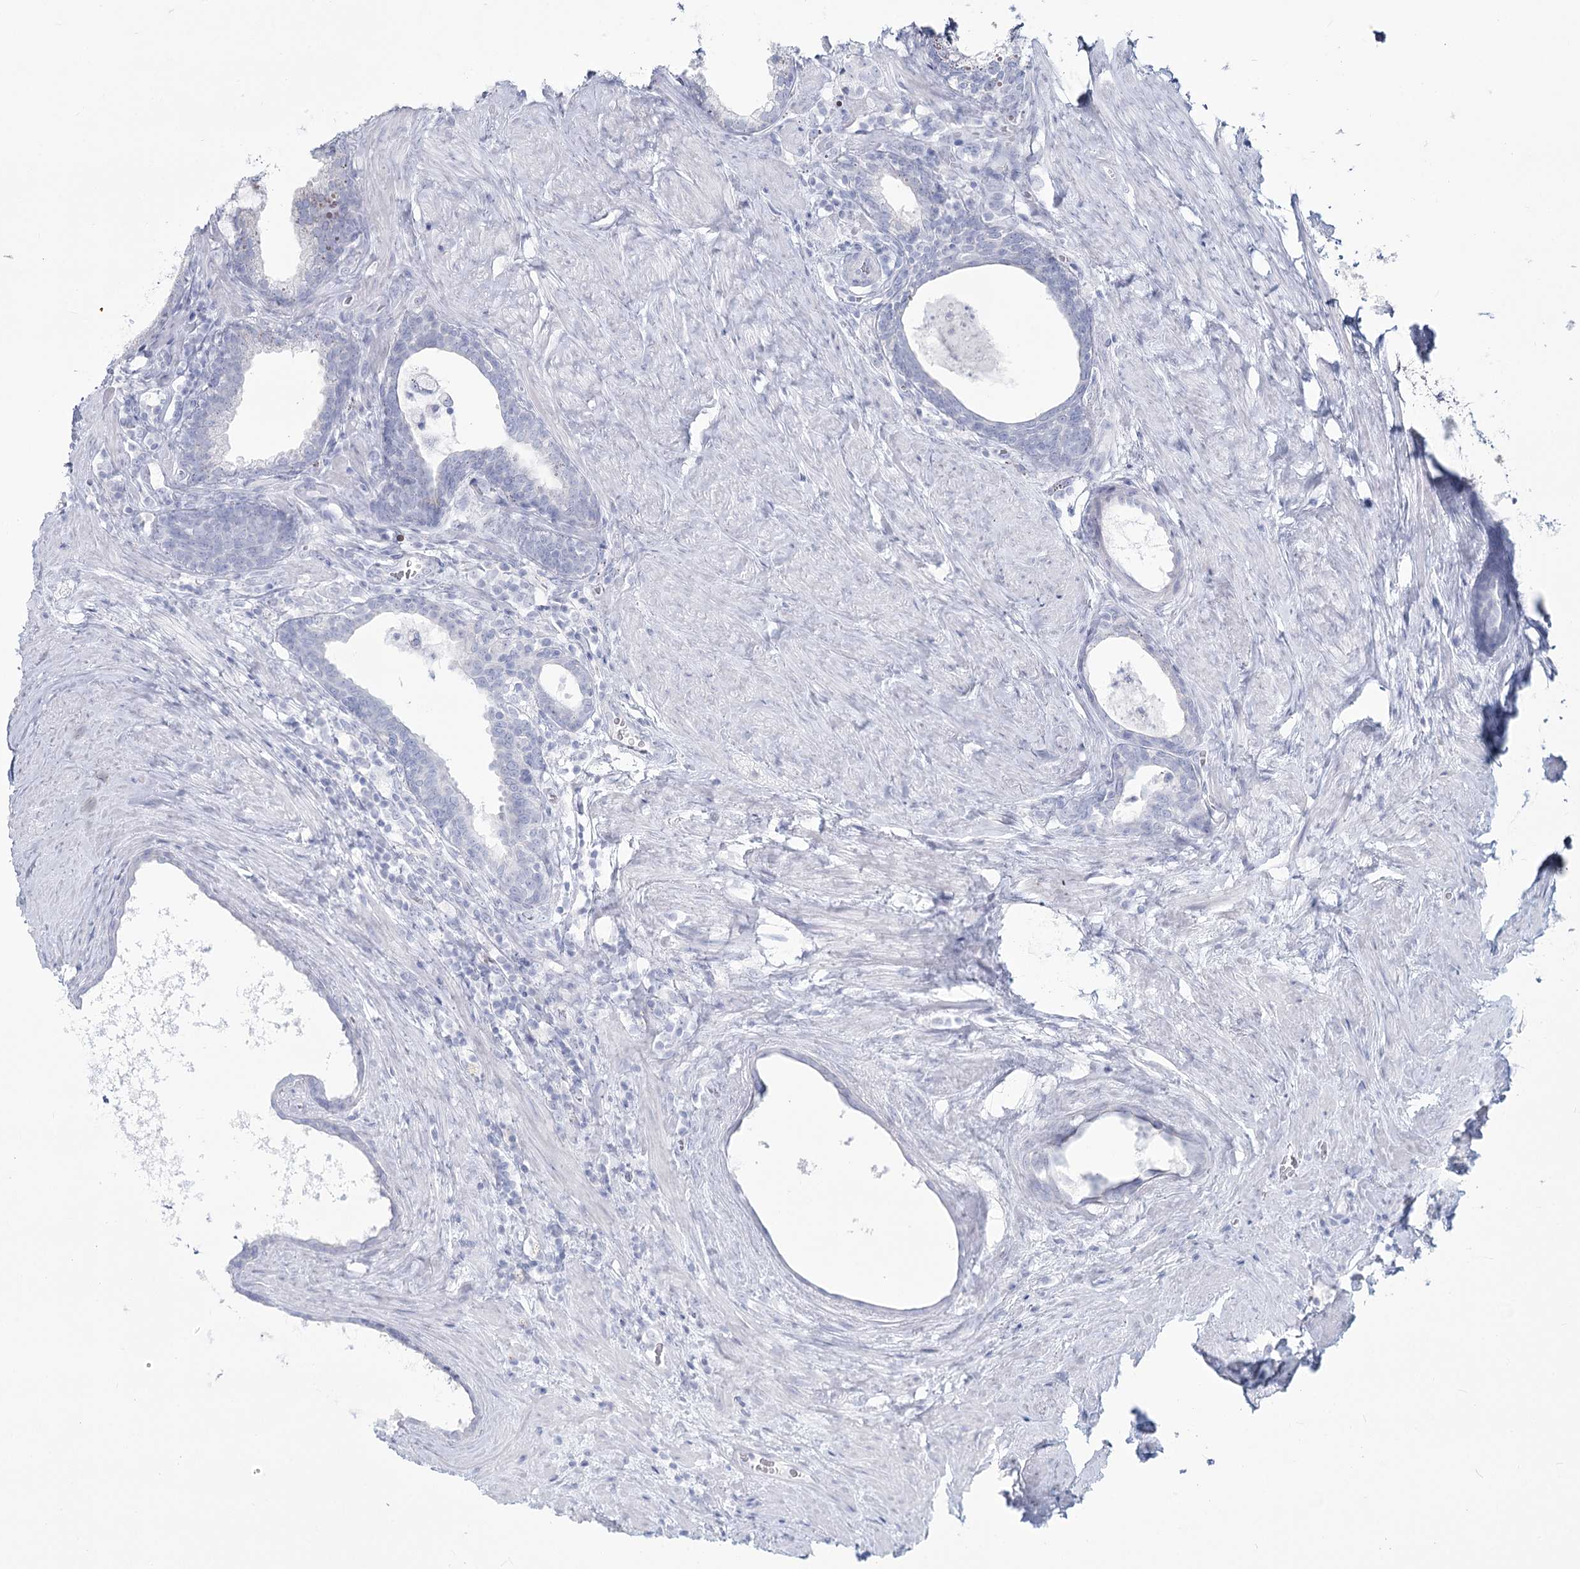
{"staining": {"intensity": "negative", "quantity": "none", "location": "none"}, "tissue": "prostate cancer", "cell_type": "Tumor cells", "image_type": "cancer", "snomed": [{"axis": "morphology", "description": "Adenocarcinoma, Low grade"}, {"axis": "topography", "description": "Prostate"}], "caption": "The micrograph reveals no significant staining in tumor cells of prostate cancer (adenocarcinoma (low-grade)).", "gene": "SLC6A19", "patient": {"sex": "male", "age": 71}}